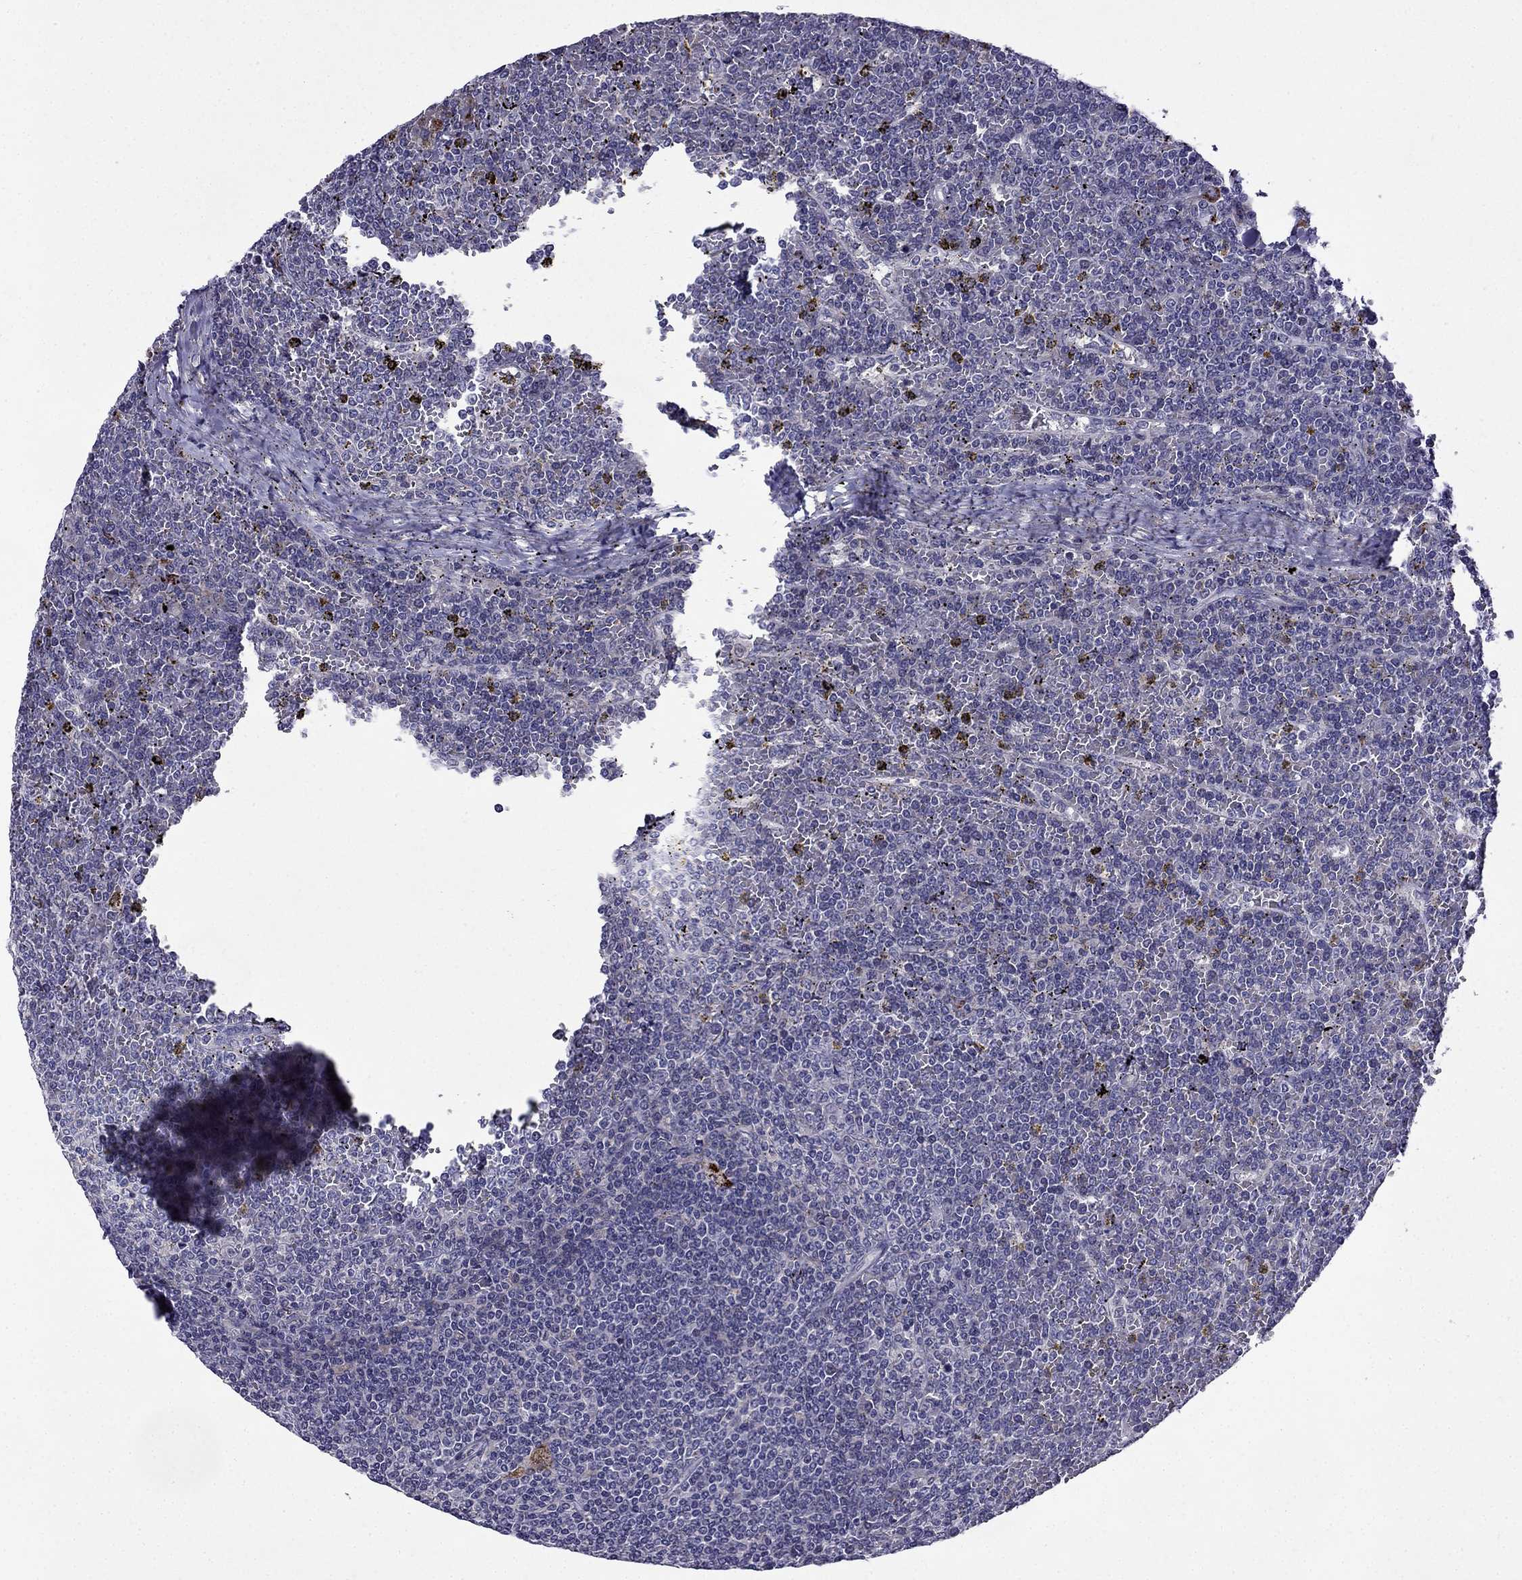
{"staining": {"intensity": "negative", "quantity": "none", "location": "none"}, "tissue": "lymphoma", "cell_type": "Tumor cells", "image_type": "cancer", "snomed": [{"axis": "morphology", "description": "Malignant lymphoma, non-Hodgkin's type, Low grade"}, {"axis": "topography", "description": "Spleen"}], "caption": "Lymphoma was stained to show a protein in brown. There is no significant staining in tumor cells. (DAB (3,3'-diaminobenzidine) immunohistochemistry visualized using brightfield microscopy, high magnification).", "gene": "PI16", "patient": {"sex": "female", "age": 19}}